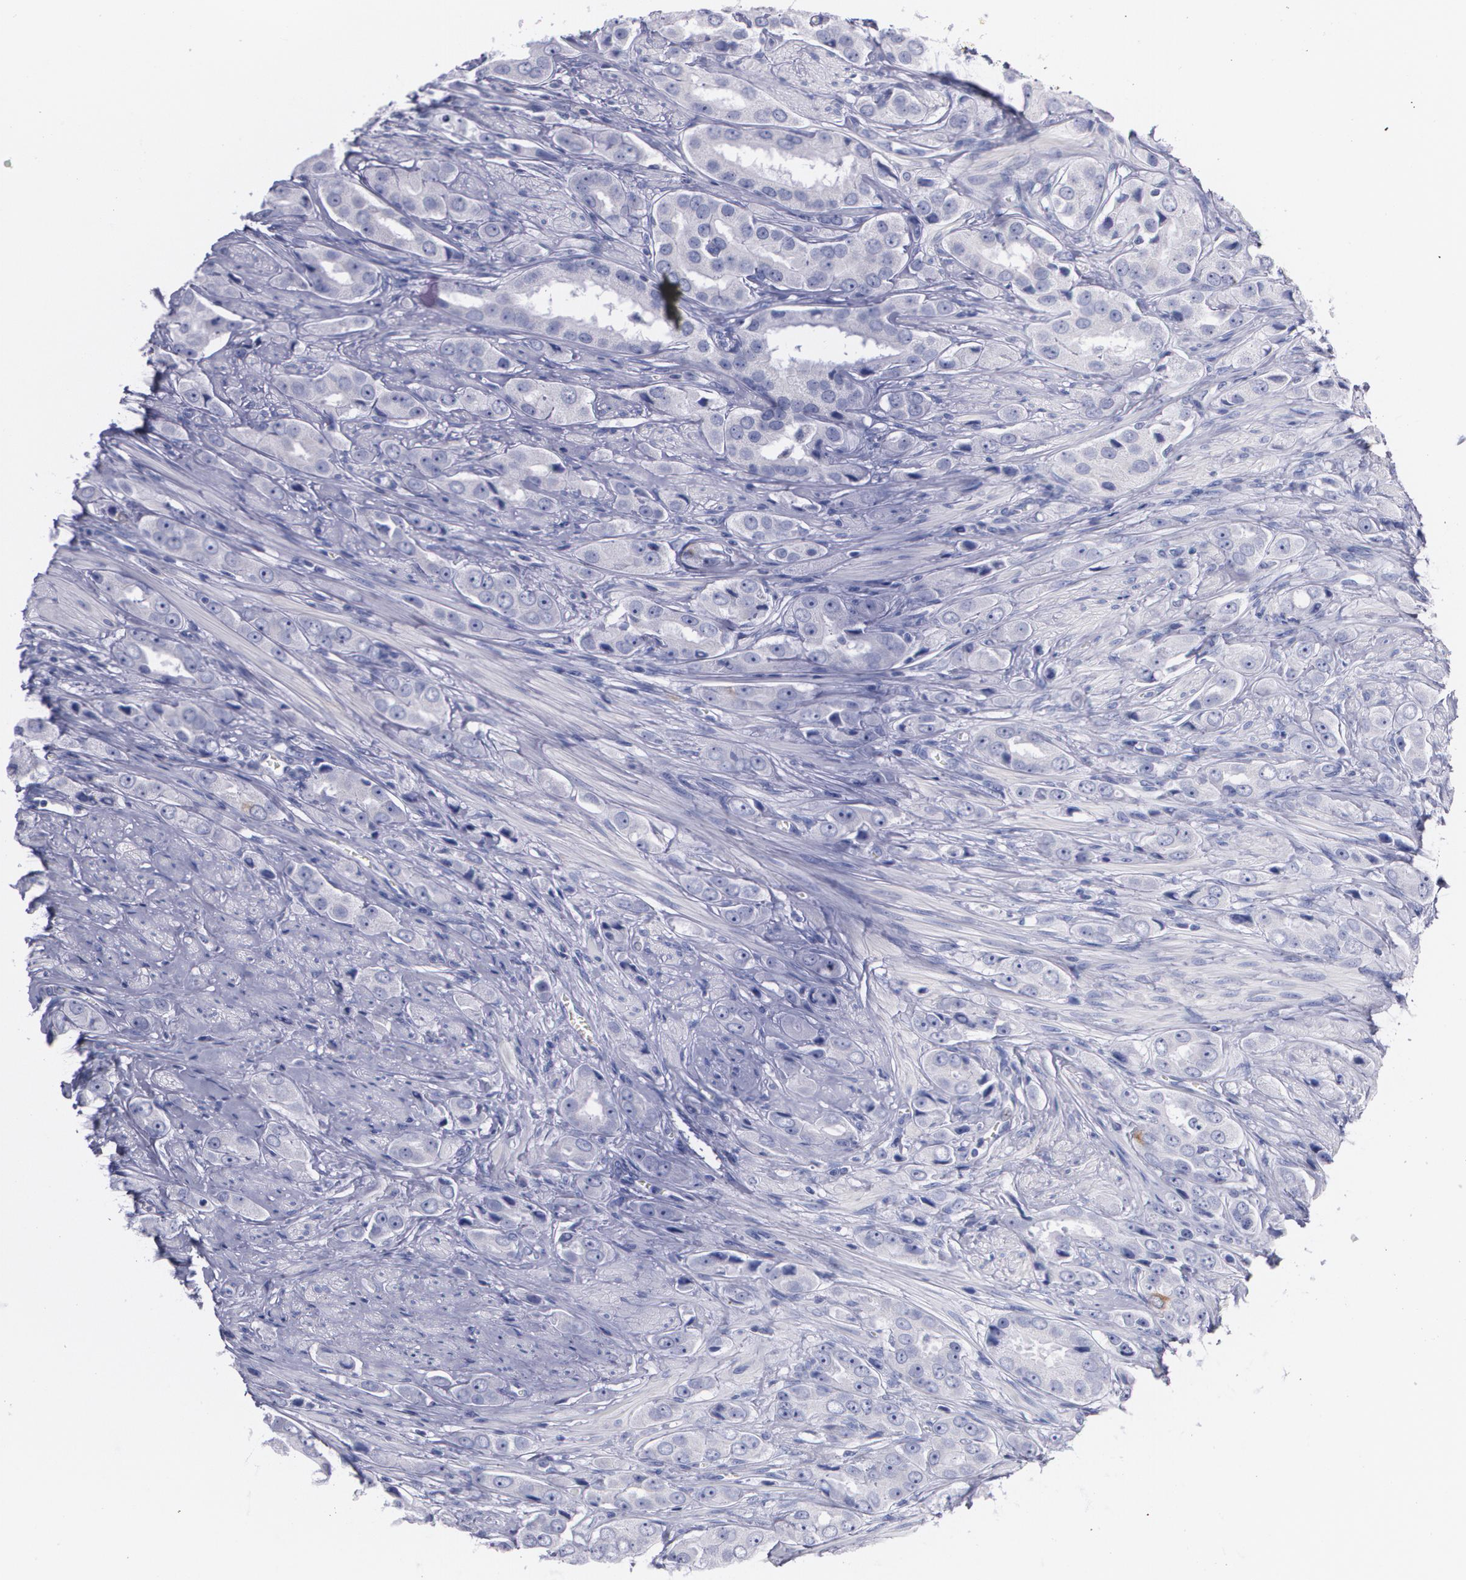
{"staining": {"intensity": "strong", "quantity": "<25%", "location": "cytoplasmic/membranous"}, "tissue": "prostate cancer", "cell_type": "Tumor cells", "image_type": "cancer", "snomed": [{"axis": "morphology", "description": "Adenocarcinoma, Medium grade"}, {"axis": "topography", "description": "Prostate"}], "caption": "High-magnification brightfield microscopy of prostate medium-grade adenocarcinoma stained with DAB (brown) and counterstained with hematoxylin (blue). tumor cells exhibit strong cytoplasmic/membranous positivity is seen in about<25% of cells. Using DAB (brown) and hematoxylin (blue) stains, captured at high magnification using brightfield microscopy.", "gene": "HMMR", "patient": {"sex": "male", "age": 53}}